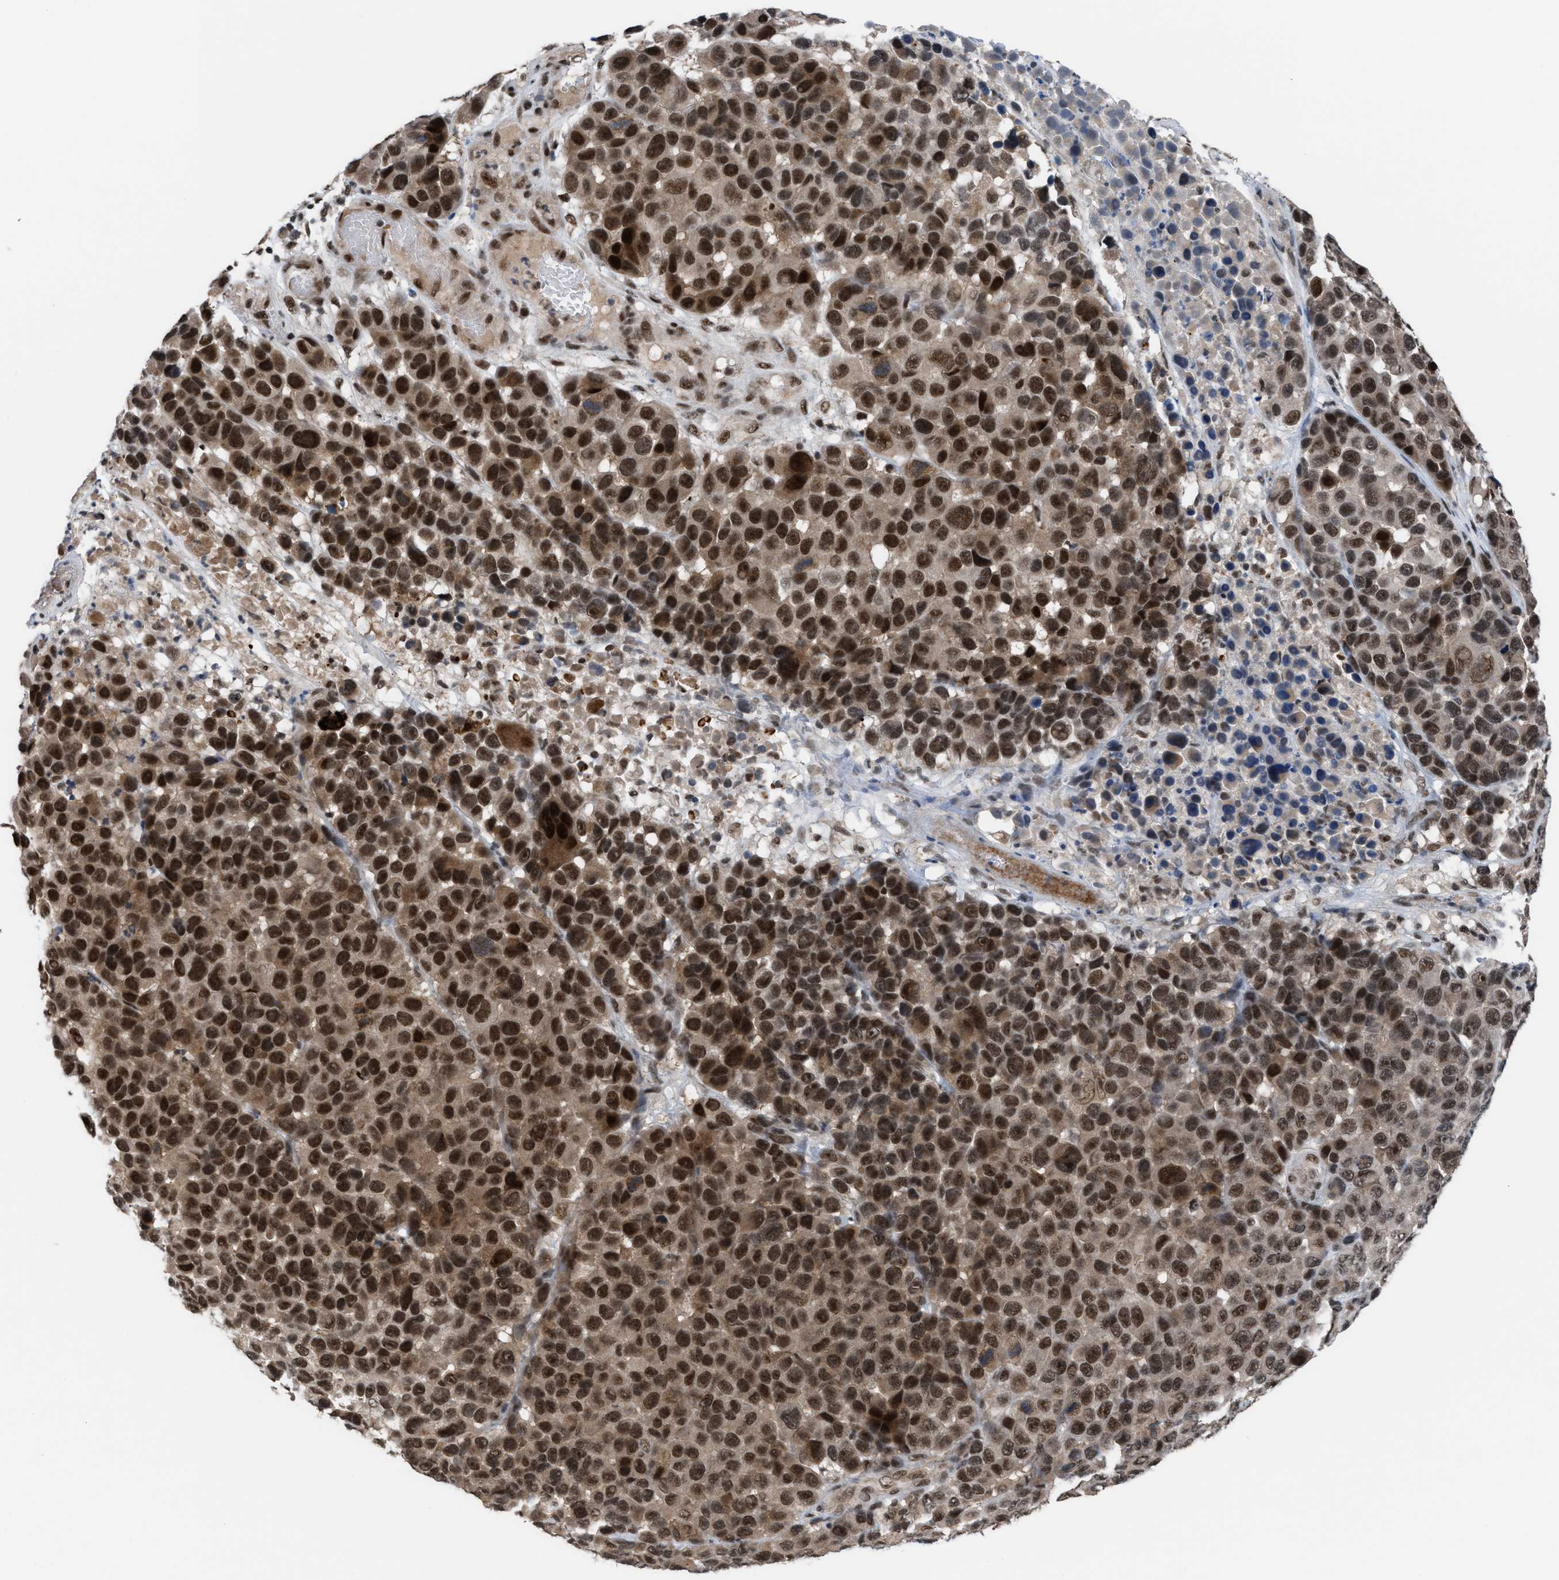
{"staining": {"intensity": "strong", "quantity": ">75%", "location": "cytoplasmic/membranous,nuclear"}, "tissue": "melanoma", "cell_type": "Tumor cells", "image_type": "cancer", "snomed": [{"axis": "morphology", "description": "Malignant melanoma, NOS"}, {"axis": "topography", "description": "Skin"}], "caption": "There is high levels of strong cytoplasmic/membranous and nuclear staining in tumor cells of malignant melanoma, as demonstrated by immunohistochemical staining (brown color).", "gene": "PRPF4", "patient": {"sex": "male", "age": 53}}